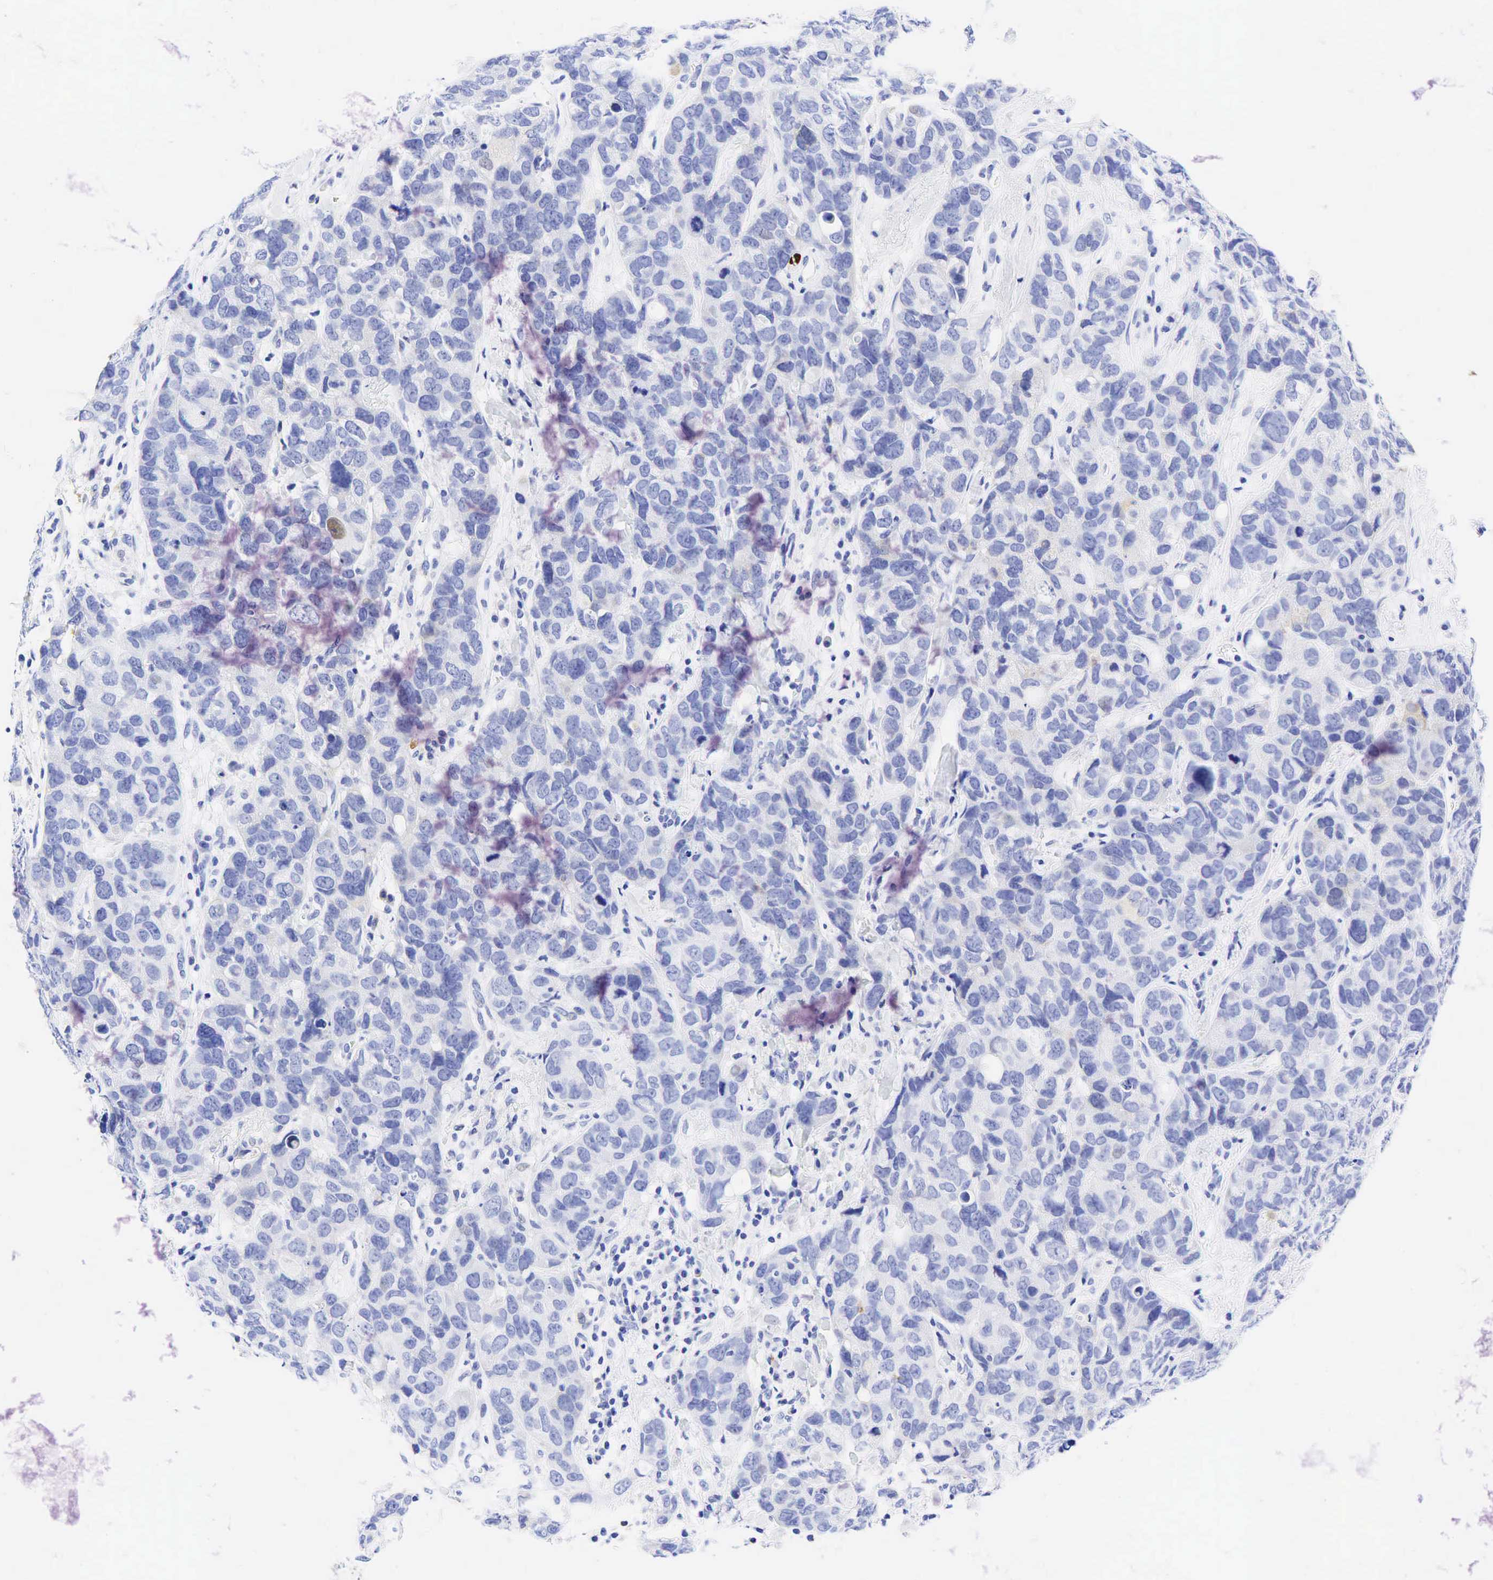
{"staining": {"intensity": "weak", "quantity": "<25%", "location": "nuclear"}, "tissue": "breast cancer", "cell_type": "Tumor cells", "image_type": "cancer", "snomed": [{"axis": "morphology", "description": "Duct carcinoma"}, {"axis": "topography", "description": "Breast"}], "caption": "A photomicrograph of breast cancer (infiltrating ductal carcinoma) stained for a protein reveals no brown staining in tumor cells. (DAB (3,3'-diaminobenzidine) IHC visualized using brightfield microscopy, high magnification).", "gene": "TNFRSF8", "patient": {"sex": "female", "age": 91}}